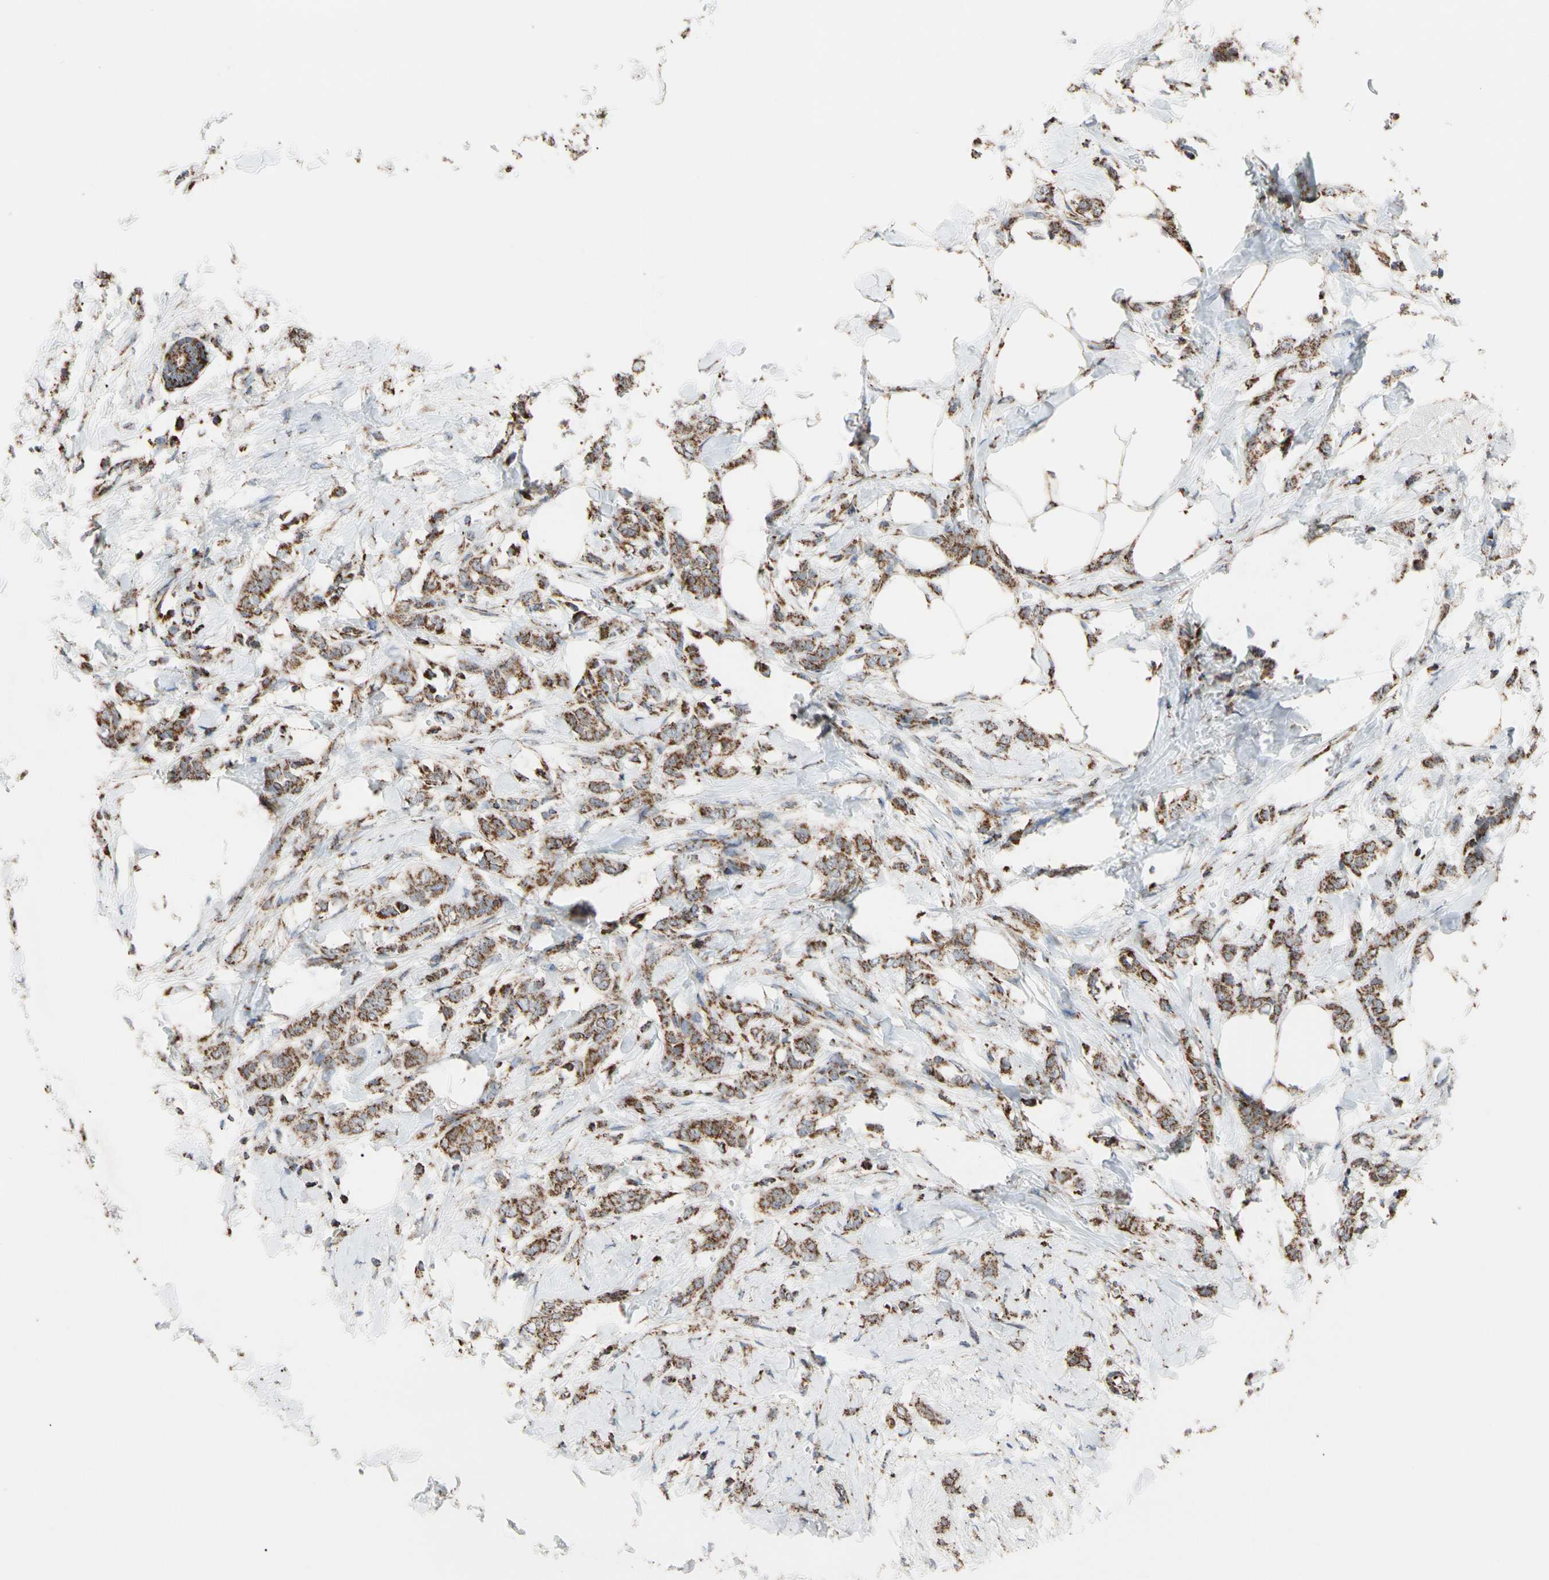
{"staining": {"intensity": "strong", "quantity": ">75%", "location": "cytoplasmic/membranous"}, "tissue": "breast cancer", "cell_type": "Tumor cells", "image_type": "cancer", "snomed": [{"axis": "morphology", "description": "Lobular carcinoma, in situ"}, {"axis": "morphology", "description": "Lobular carcinoma"}, {"axis": "topography", "description": "Breast"}], "caption": "Approximately >75% of tumor cells in human breast cancer (lobular carcinoma) exhibit strong cytoplasmic/membranous protein staining as visualized by brown immunohistochemical staining.", "gene": "FAM110B", "patient": {"sex": "female", "age": 41}}